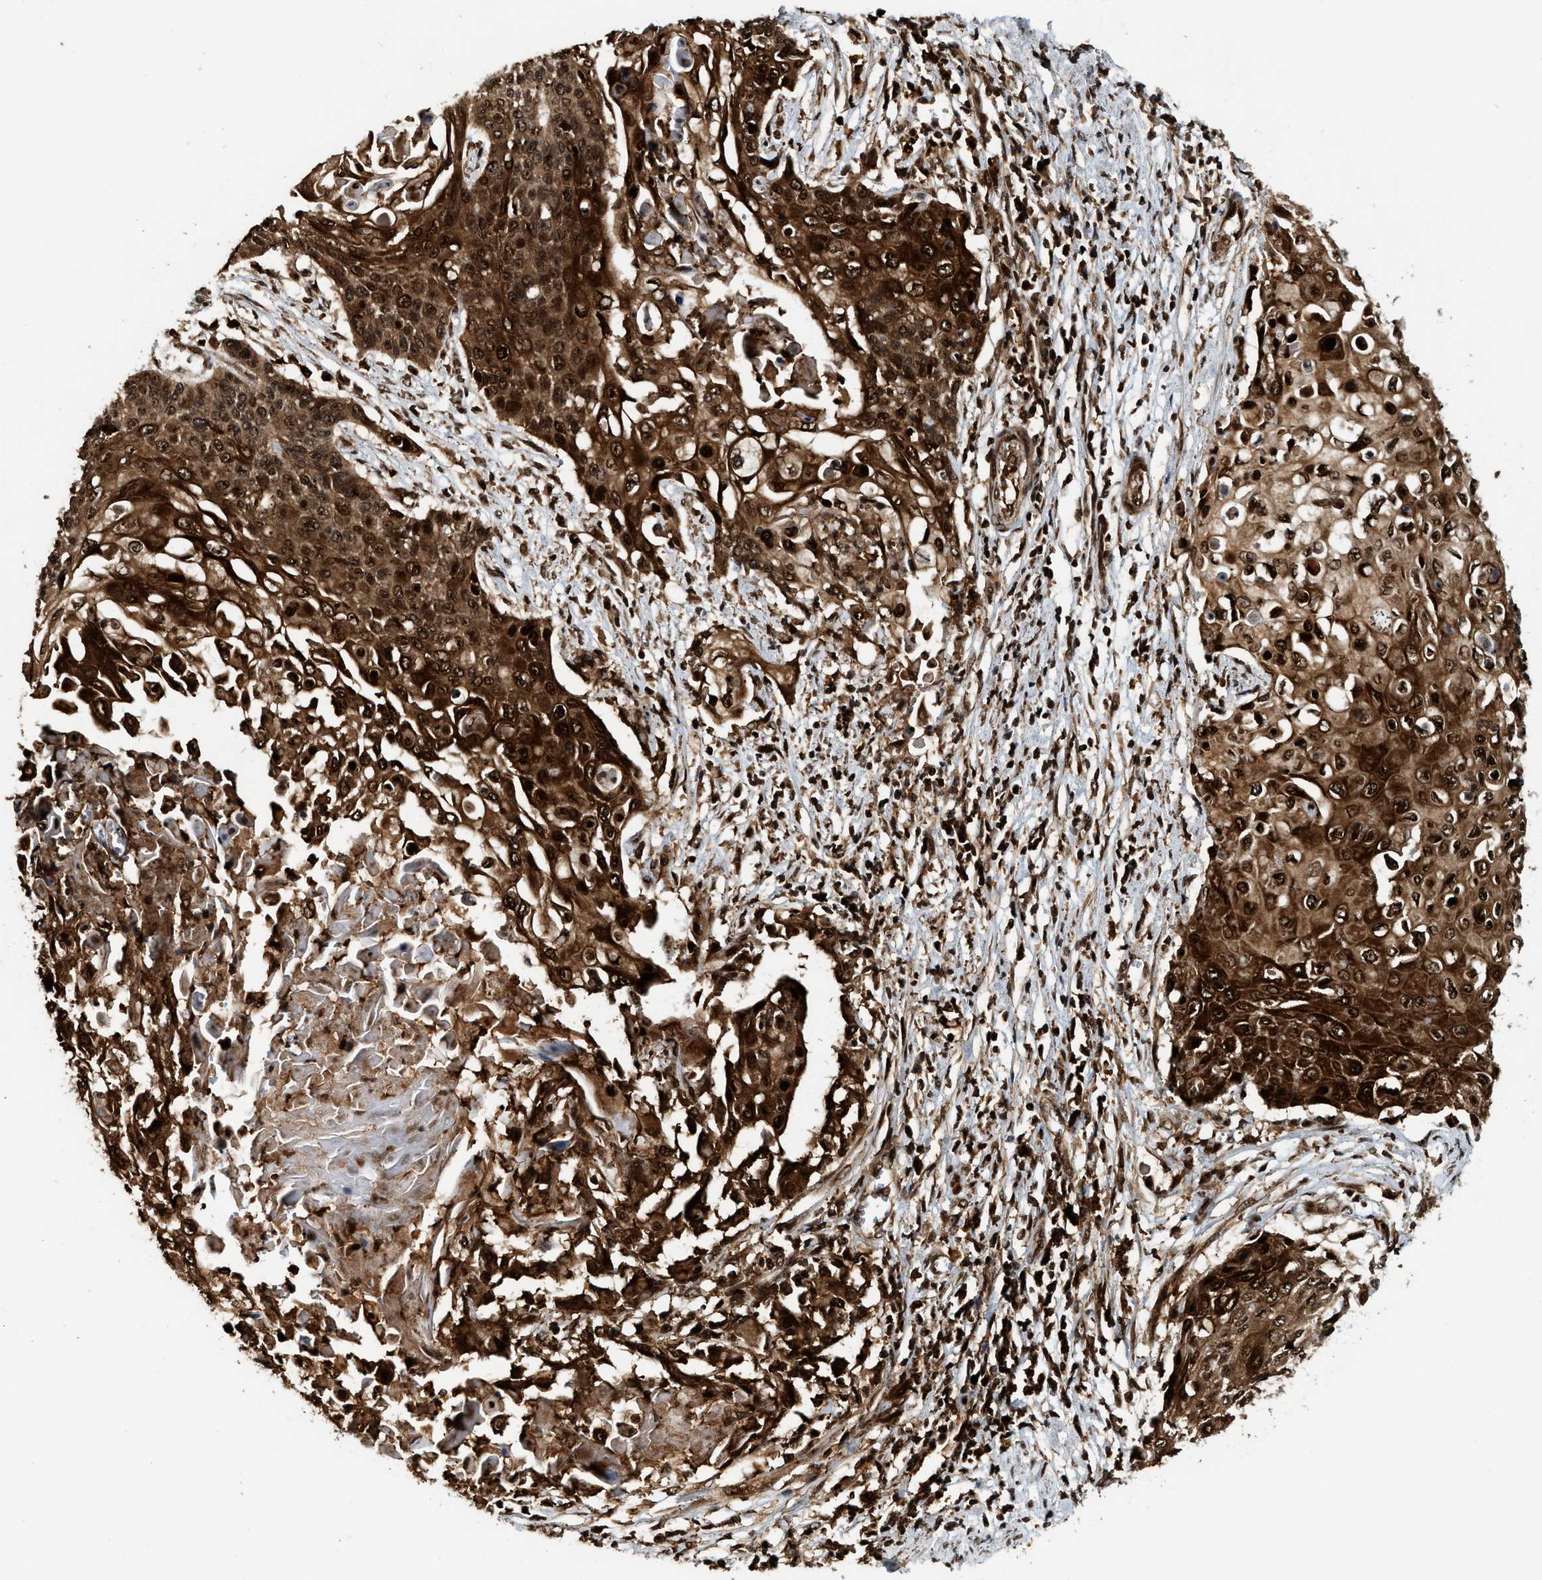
{"staining": {"intensity": "strong", "quantity": ">75%", "location": "cytoplasmic/membranous,nuclear"}, "tissue": "cervical cancer", "cell_type": "Tumor cells", "image_type": "cancer", "snomed": [{"axis": "morphology", "description": "Squamous cell carcinoma, NOS"}, {"axis": "topography", "description": "Cervix"}], "caption": "Squamous cell carcinoma (cervical) was stained to show a protein in brown. There is high levels of strong cytoplasmic/membranous and nuclear staining in about >75% of tumor cells. (brown staining indicates protein expression, while blue staining denotes nuclei).", "gene": "MDM2", "patient": {"sex": "female", "age": 39}}